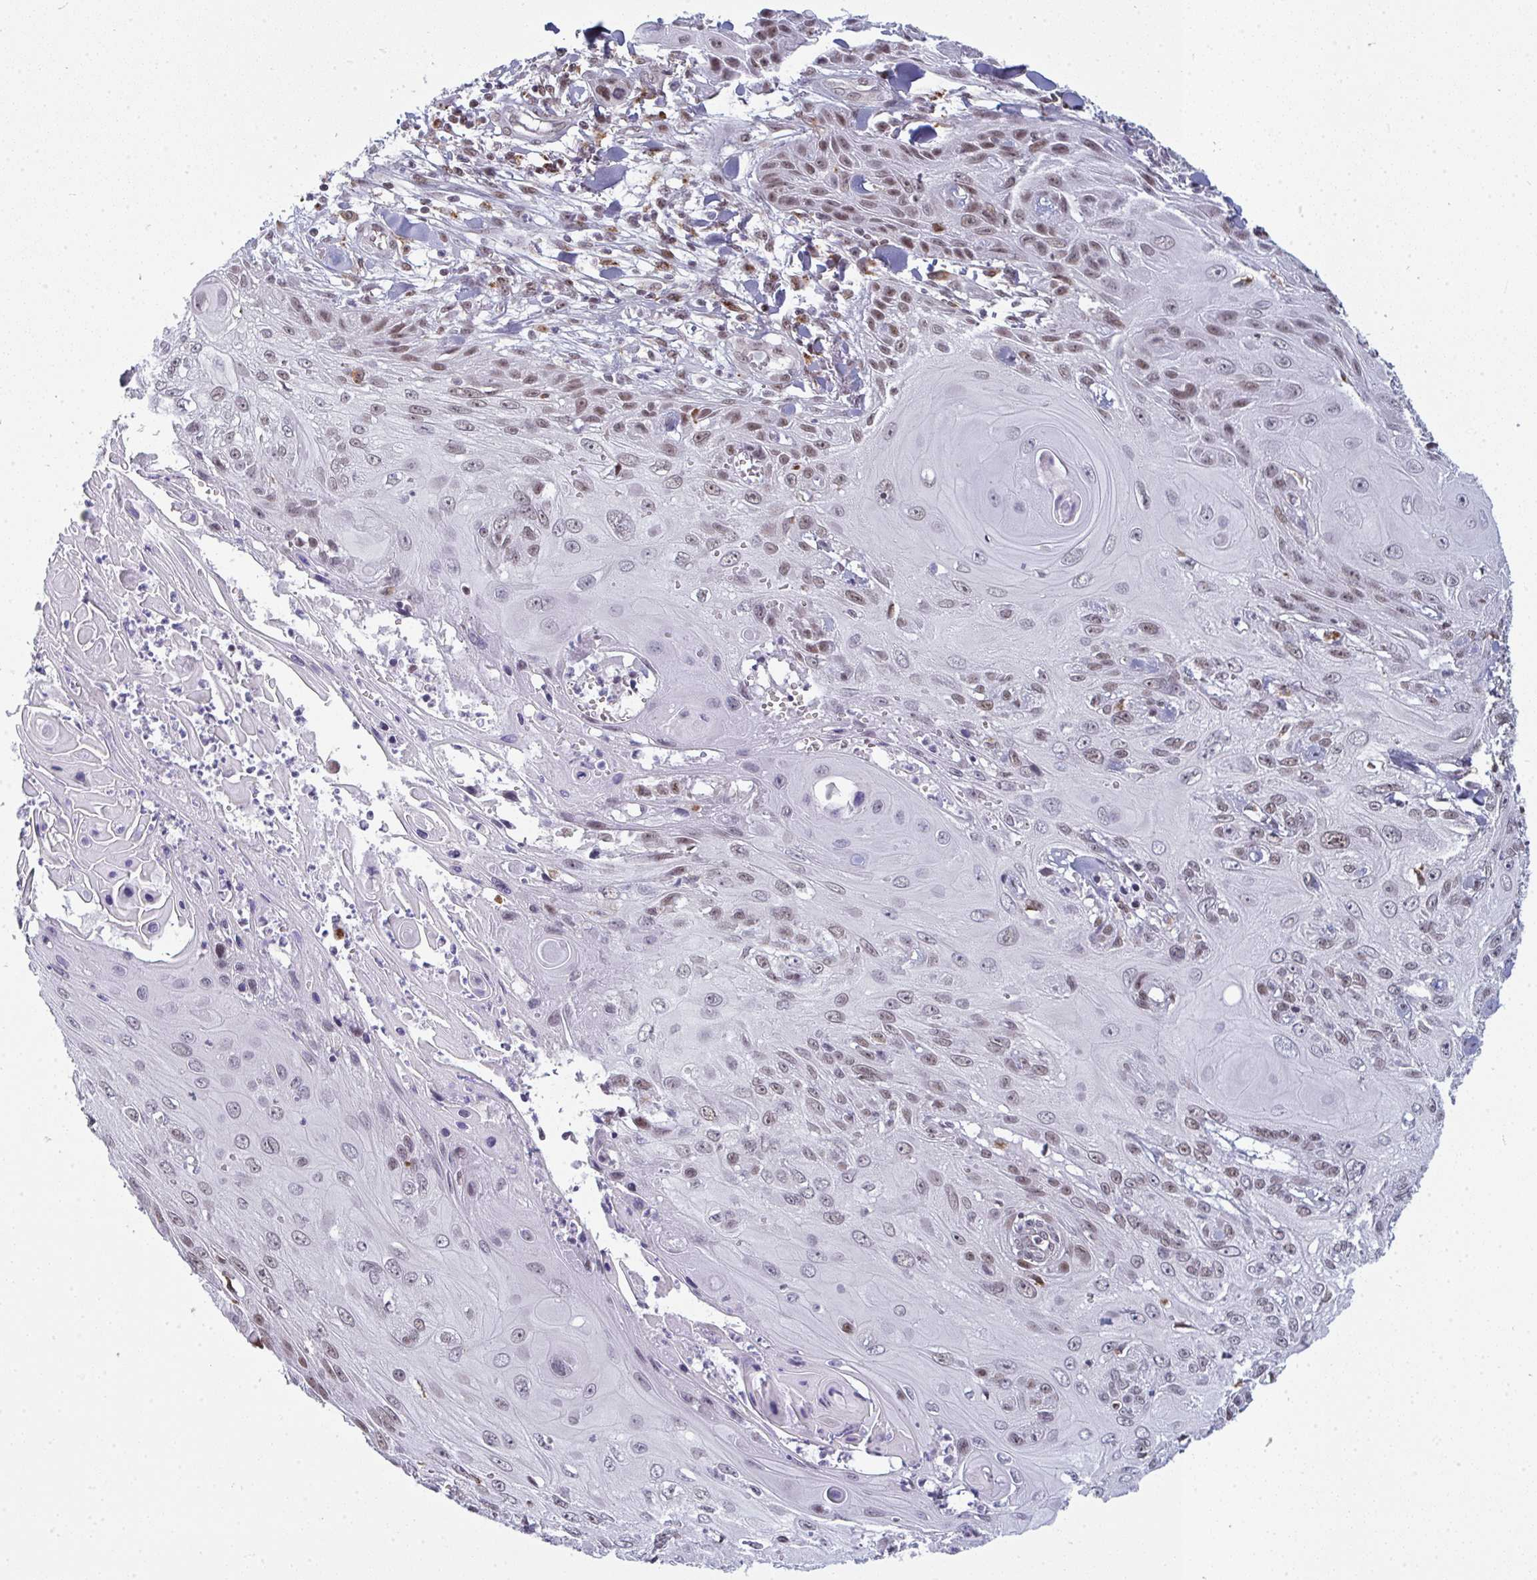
{"staining": {"intensity": "weak", "quantity": ">75%", "location": "nuclear"}, "tissue": "skin cancer", "cell_type": "Tumor cells", "image_type": "cancer", "snomed": [{"axis": "morphology", "description": "Squamous cell carcinoma, NOS"}, {"axis": "topography", "description": "Skin"}, {"axis": "topography", "description": "Vulva"}], "caption": "IHC (DAB) staining of squamous cell carcinoma (skin) demonstrates weak nuclear protein staining in approximately >75% of tumor cells.", "gene": "ATF1", "patient": {"sex": "female", "age": 83}}